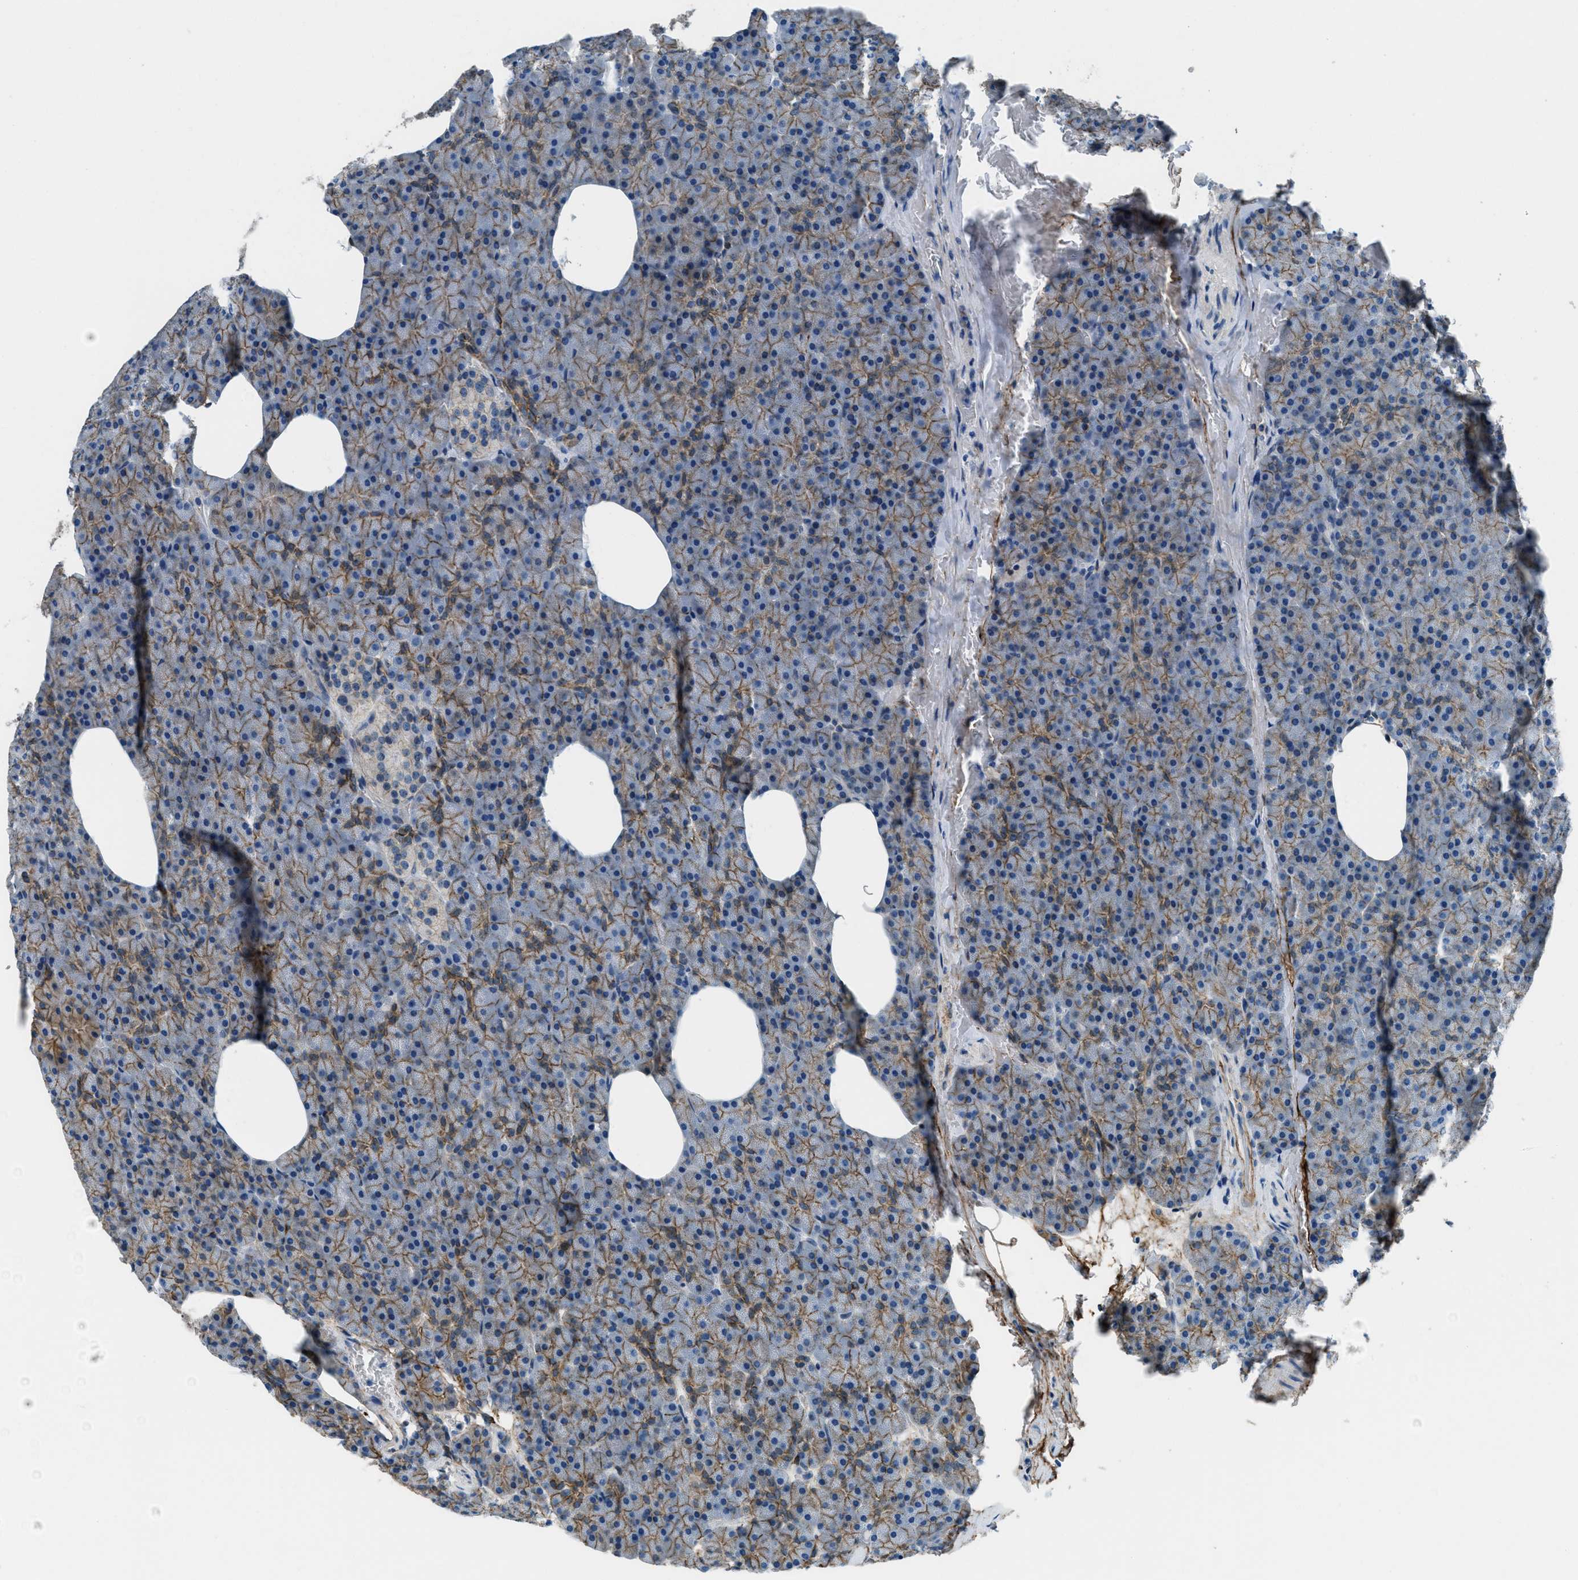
{"staining": {"intensity": "weak", "quantity": ">75%", "location": "cytoplasmic/membranous"}, "tissue": "pancreas", "cell_type": "Exocrine glandular cells", "image_type": "normal", "snomed": [{"axis": "morphology", "description": "Normal tissue, NOS"}, {"axis": "topography", "description": "Pancreas"}], "caption": "A low amount of weak cytoplasmic/membranous expression is present in approximately >75% of exocrine glandular cells in benign pancreas.", "gene": "FBN1", "patient": {"sex": "female", "age": 35}}